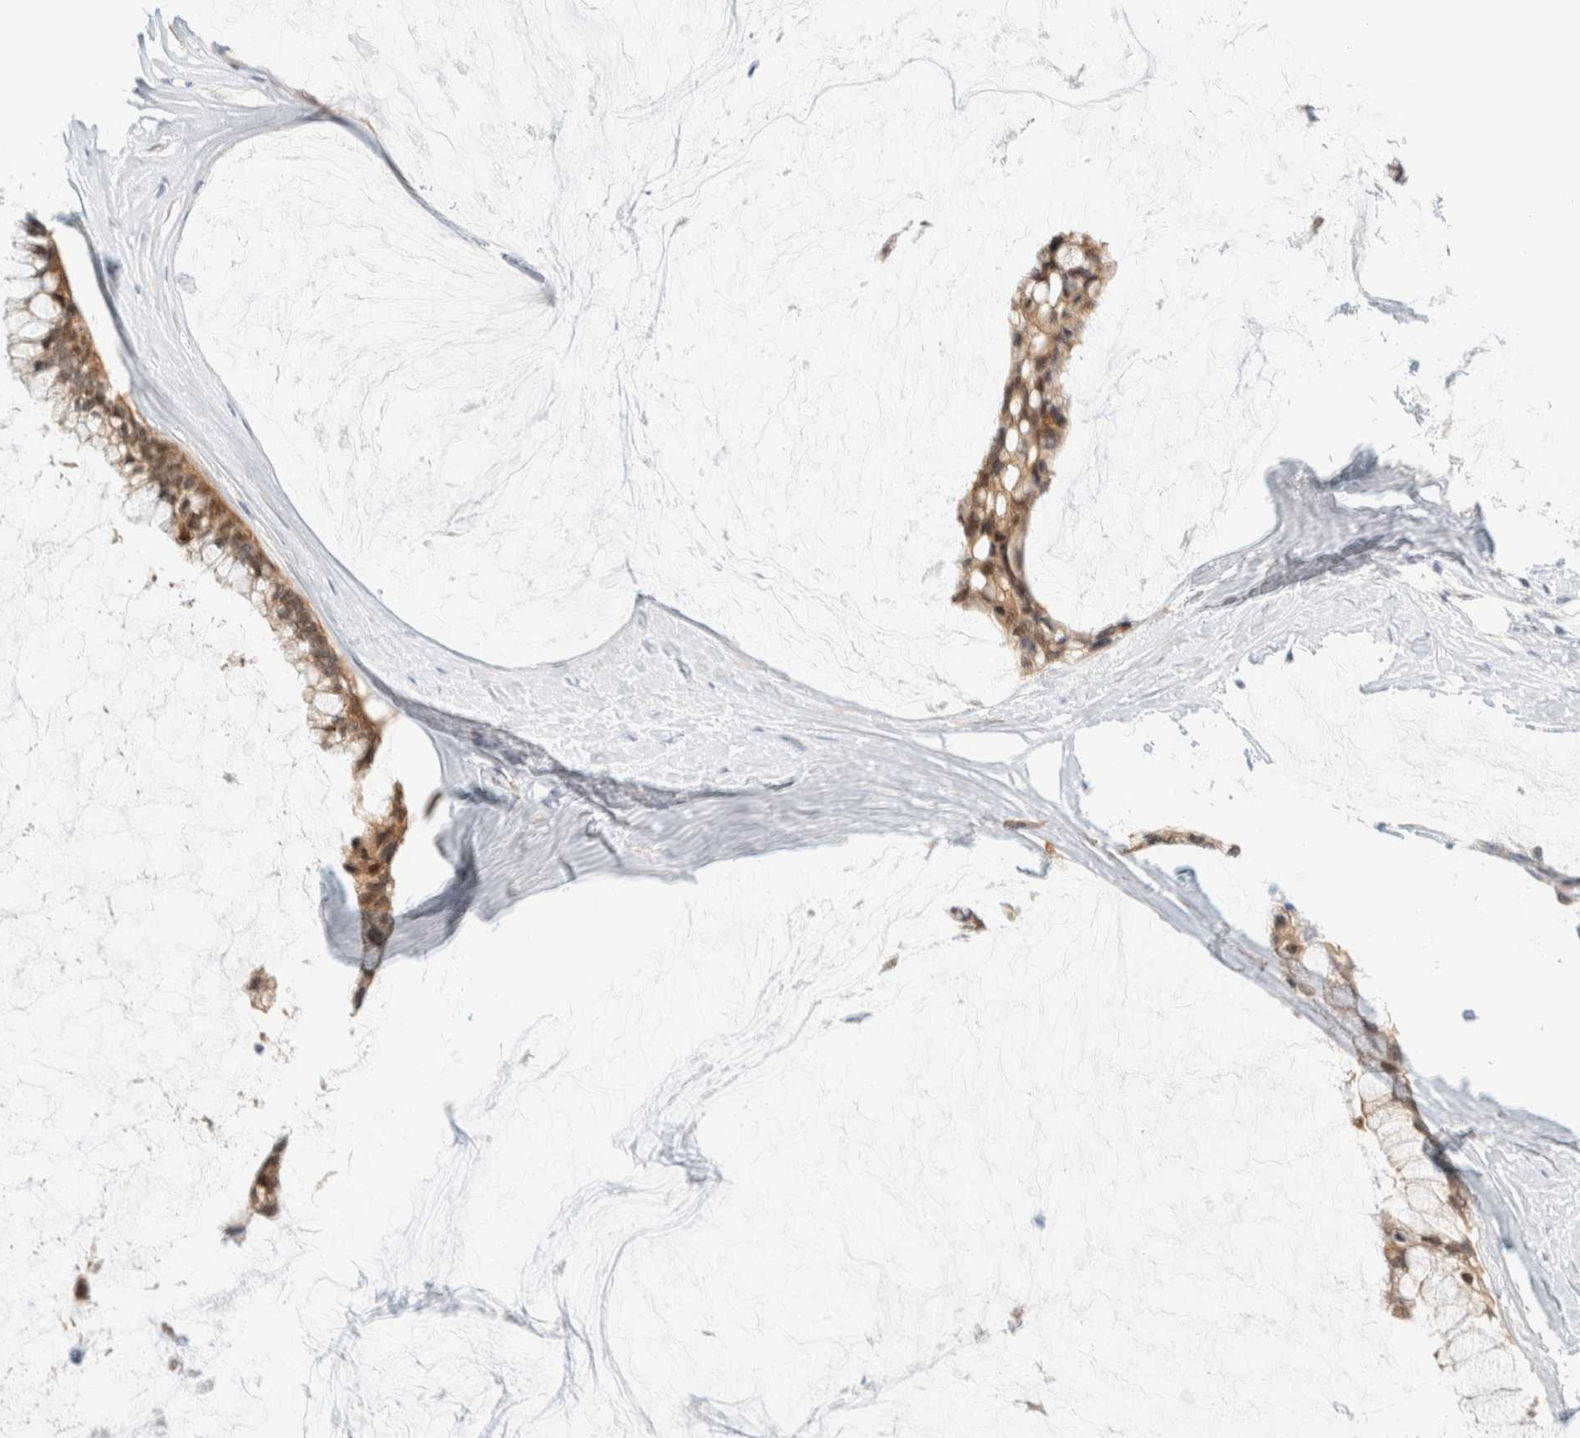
{"staining": {"intensity": "moderate", "quantity": ">75%", "location": "cytoplasmic/membranous"}, "tissue": "ovarian cancer", "cell_type": "Tumor cells", "image_type": "cancer", "snomed": [{"axis": "morphology", "description": "Cystadenocarcinoma, mucinous, NOS"}, {"axis": "topography", "description": "Ovary"}], "caption": "This is a histology image of IHC staining of ovarian mucinous cystadenocarcinoma, which shows moderate expression in the cytoplasmic/membranous of tumor cells.", "gene": "PCYT2", "patient": {"sex": "female", "age": 39}}